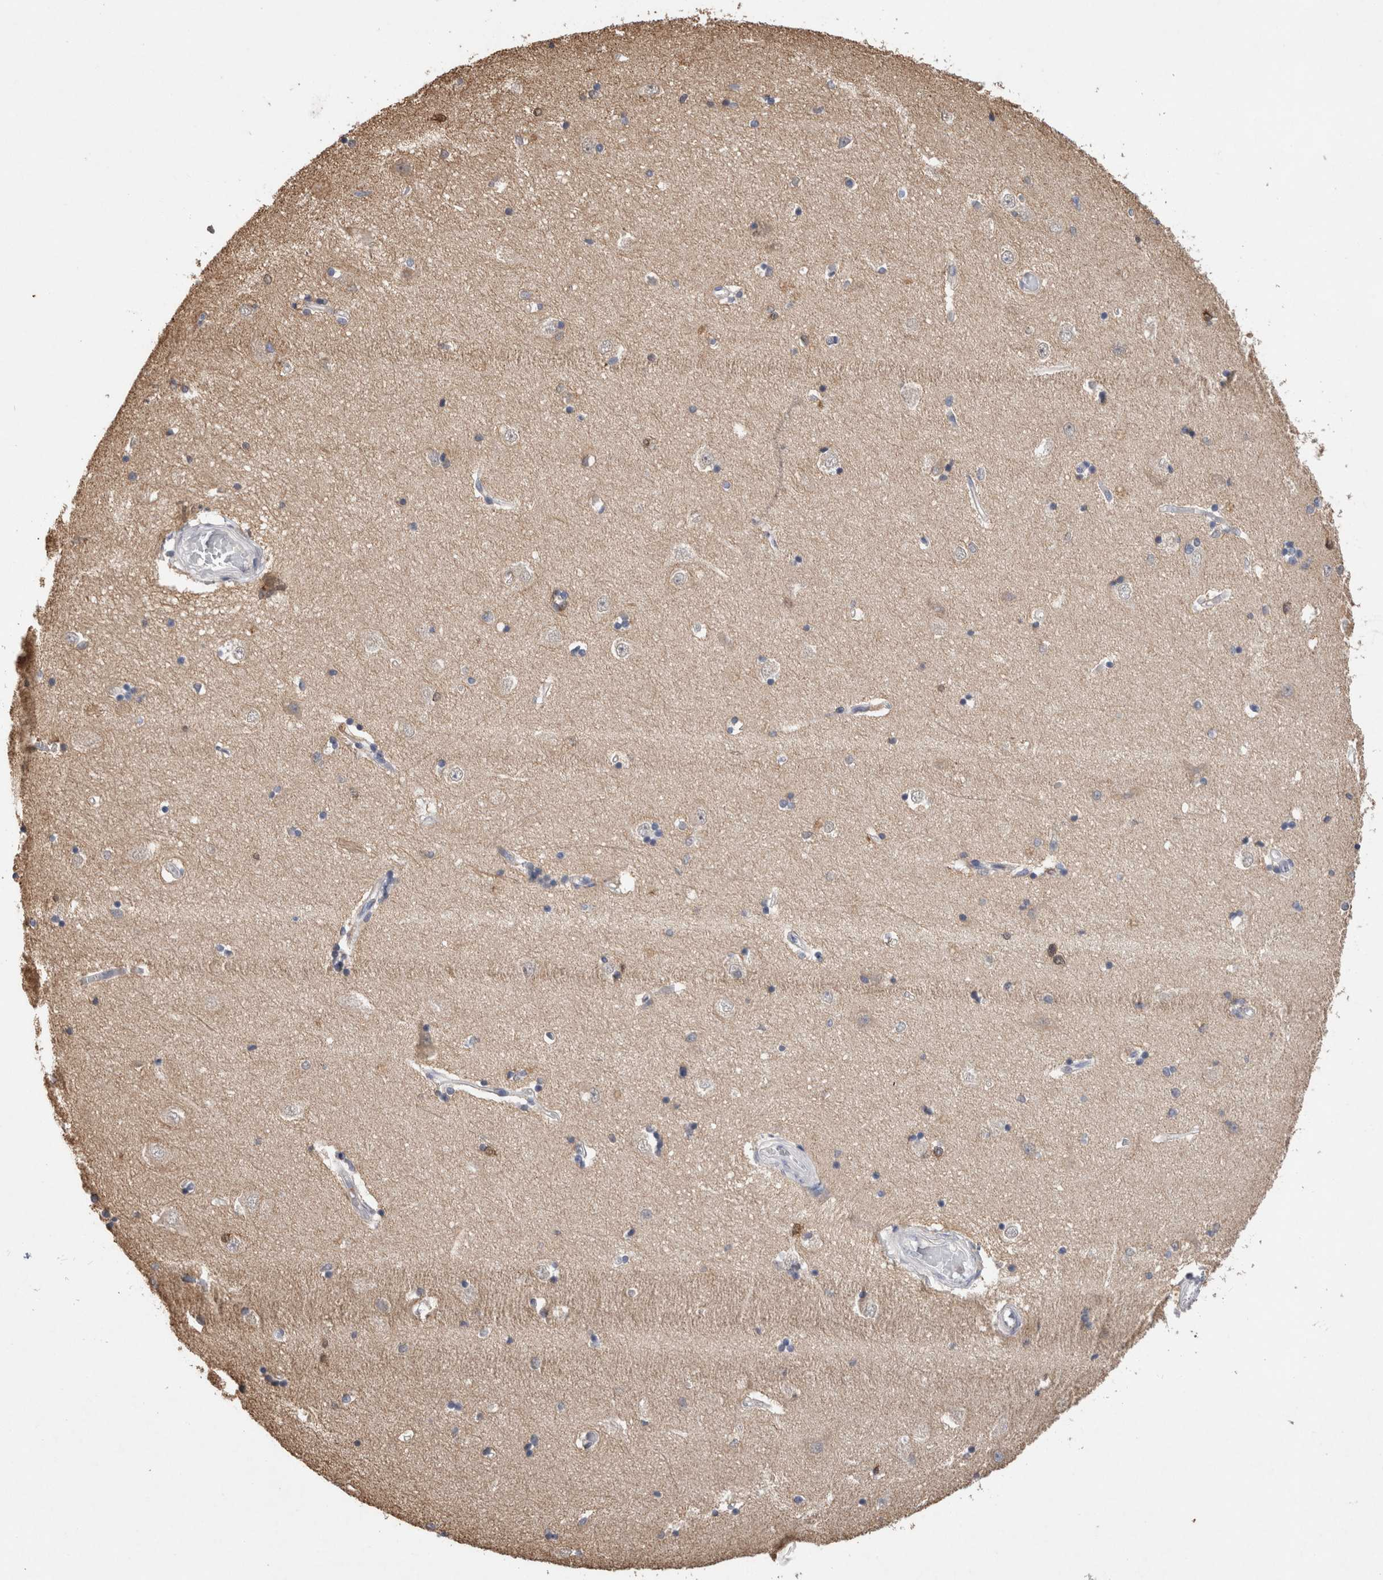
{"staining": {"intensity": "moderate", "quantity": "<25%", "location": "cytoplasmic/membranous,nuclear"}, "tissue": "hippocampus", "cell_type": "Glial cells", "image_type": "normal", "snomed": [{"axis": "morphology", "description": "Normal tissue, NOS"}, {"axis": "topography", "description": "Hippocampus"}], "caption": "The photomicrograph demonstrates staining of benign hippocampus, revealing moderate cytoplasmic/membranous,nuclear protein expression (brown color) within glial cells. The staining was performed using DAB (3,3'-diaminobenzidine), with brown indicating positive protein expression. Nuclei are stained blue with hematoxylin.", "gene": "FABP7", "patient": {"sex": "male", "age": 45}}